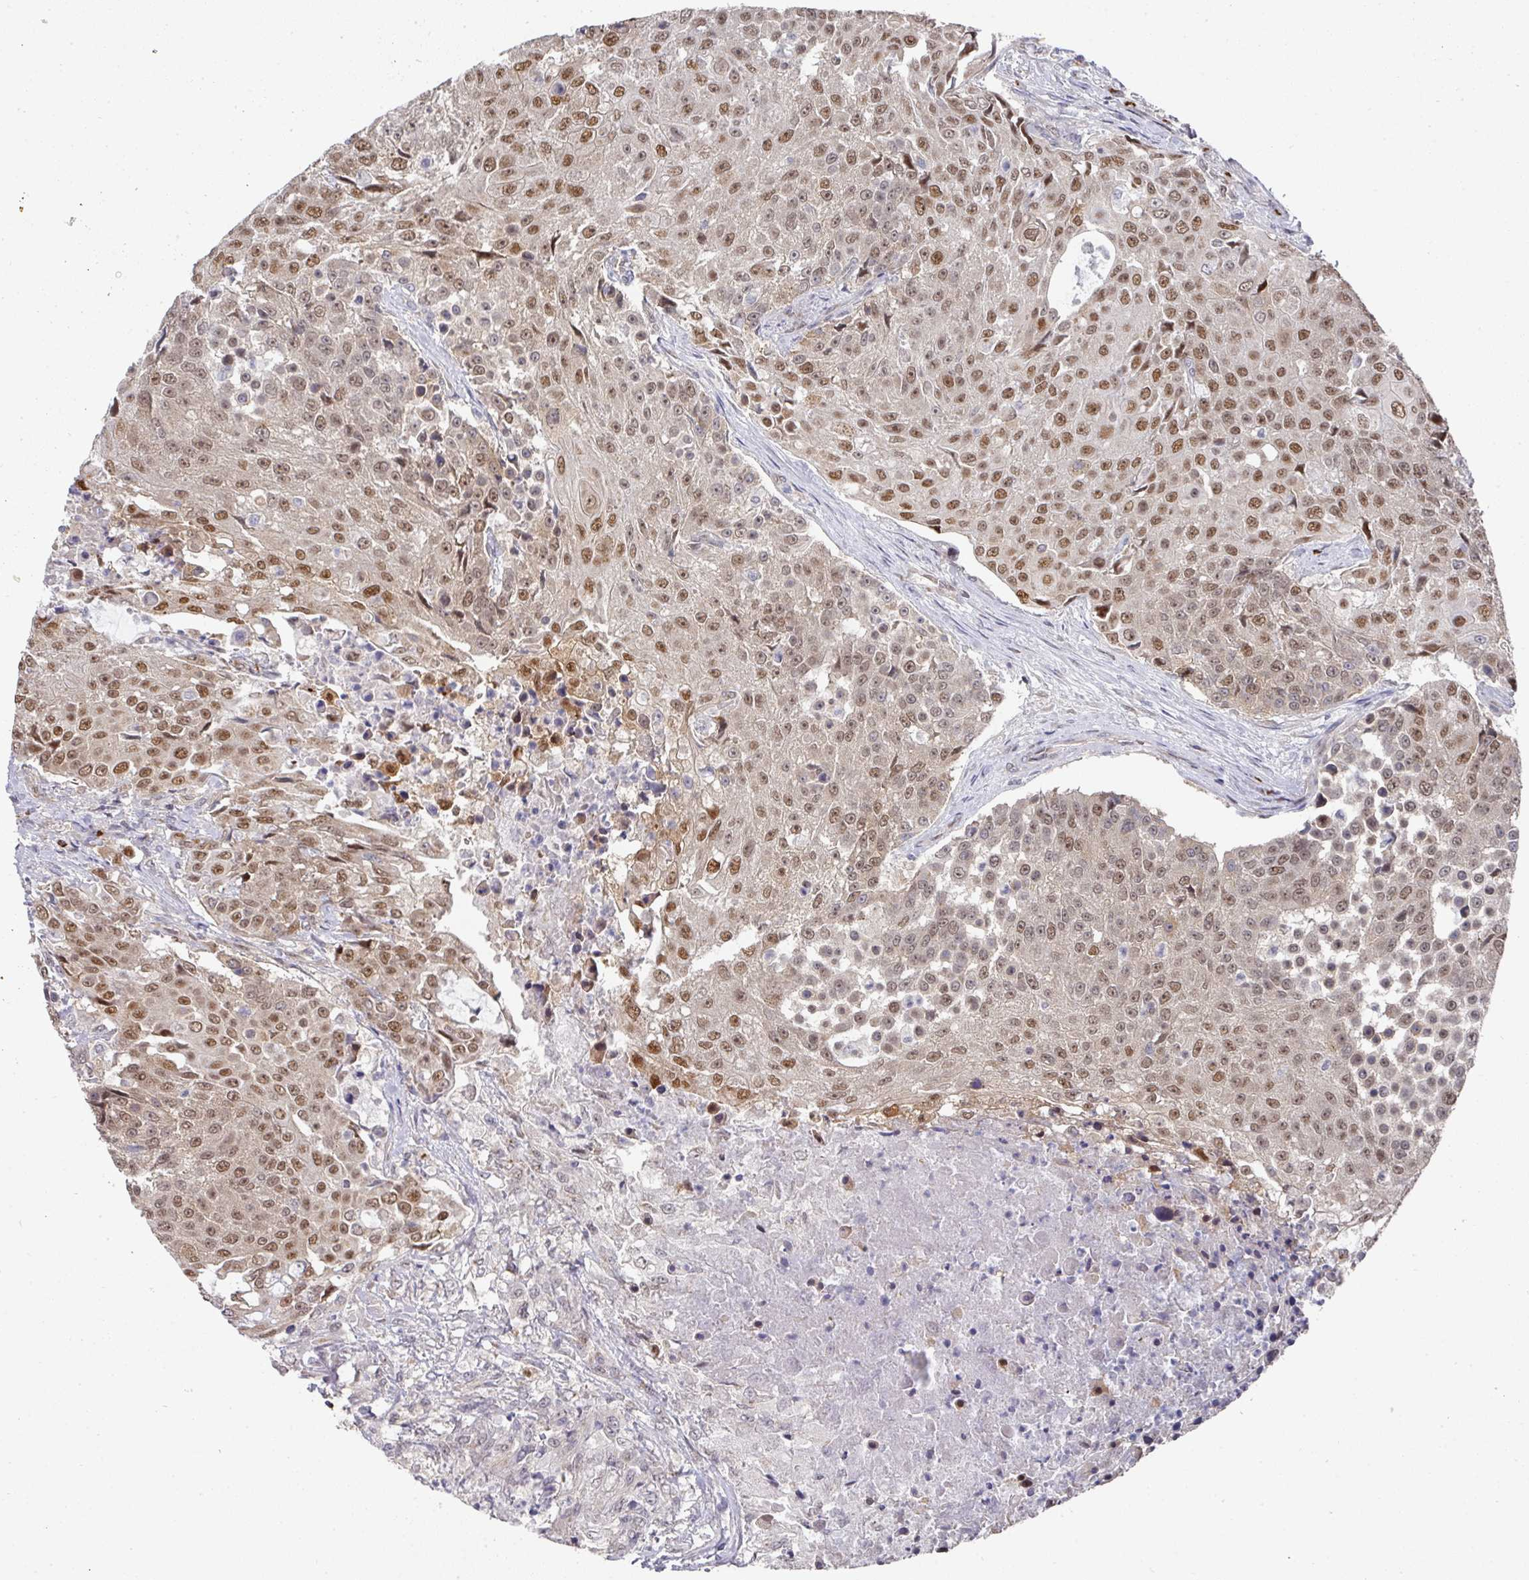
{"staining": {"intensity": "moderate", "quantity": ">75%", "location": "nuclear"}, "tissue": "urothelial cancer", "cell_type": "Tumor cells", "image_type": "cancer", "snomed": [{"axis": "morphology", "description": "Urothelial carcinoma, High grade"}, {"axis": "topography", "description": "Urinary bladder"}], "caption": "This micrograph demonstrates IHC staining of urothelial cancer, with medium moderate nuclear positivity in about >75% of tumor cells.", "gene": "C18orf25", "patient": {"sex": "female", "age": 63}}